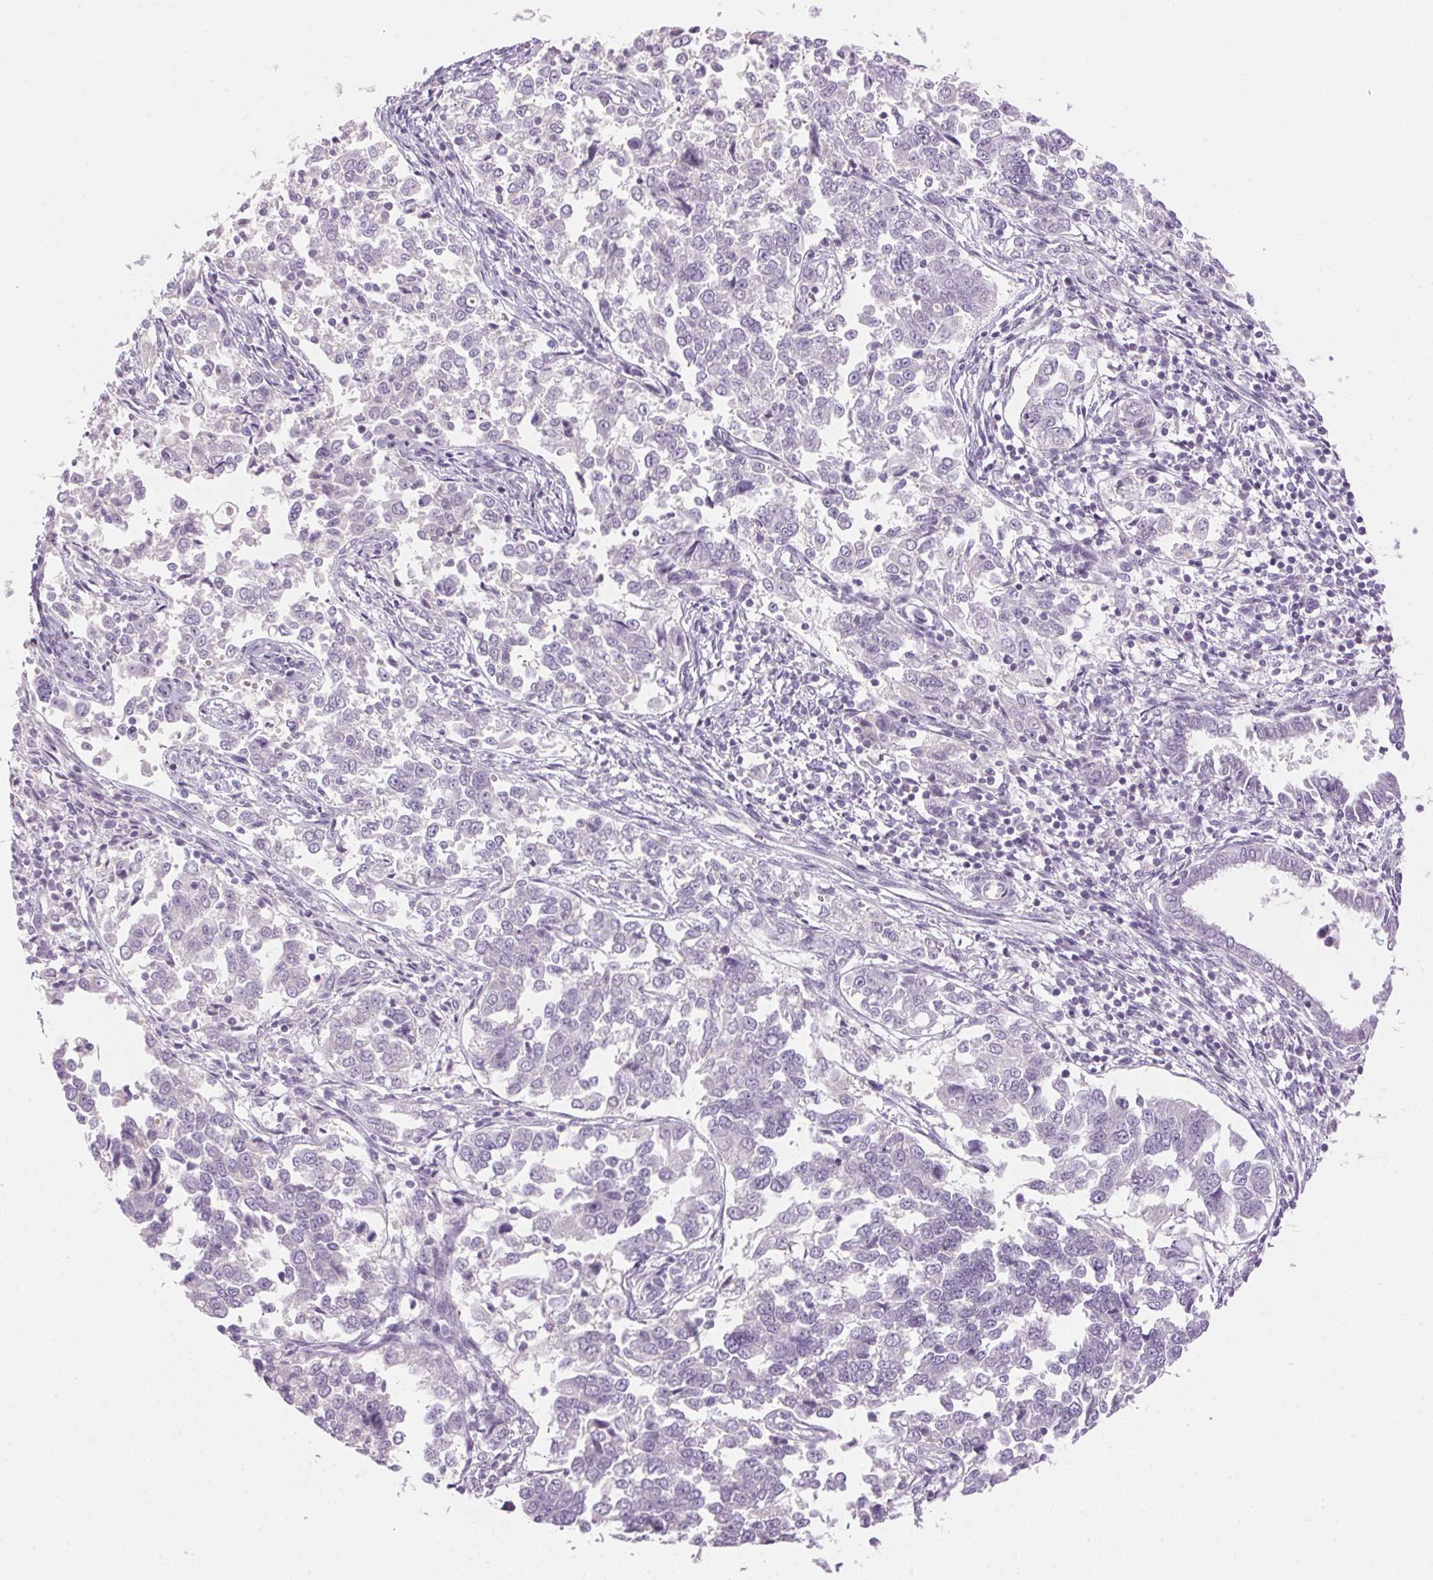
{"staining": {"intensity": "negative", "quantity": "none", "location": "none"}, "tissue": "endometrial cancer", "cell_type": "Tumor cells", "image_type": "cancer", "snomed": [{"axis": "morphology", "description": "Adenocarcinoma, NOS"}, {"axis": "topography", "description": "Endometrium"}], "caption": "Histopathology image shows no protein staining in tumor cells of endometrial cancer (adenocarcinoma) tissue. (DAB (3,3'-diaminobenzidine) immunohistochemistry (IHC) visualized using brightfield microscopy, high magnification).", "gene": "HSD17B2", "patient": {"sex": "female", "age": 43}}